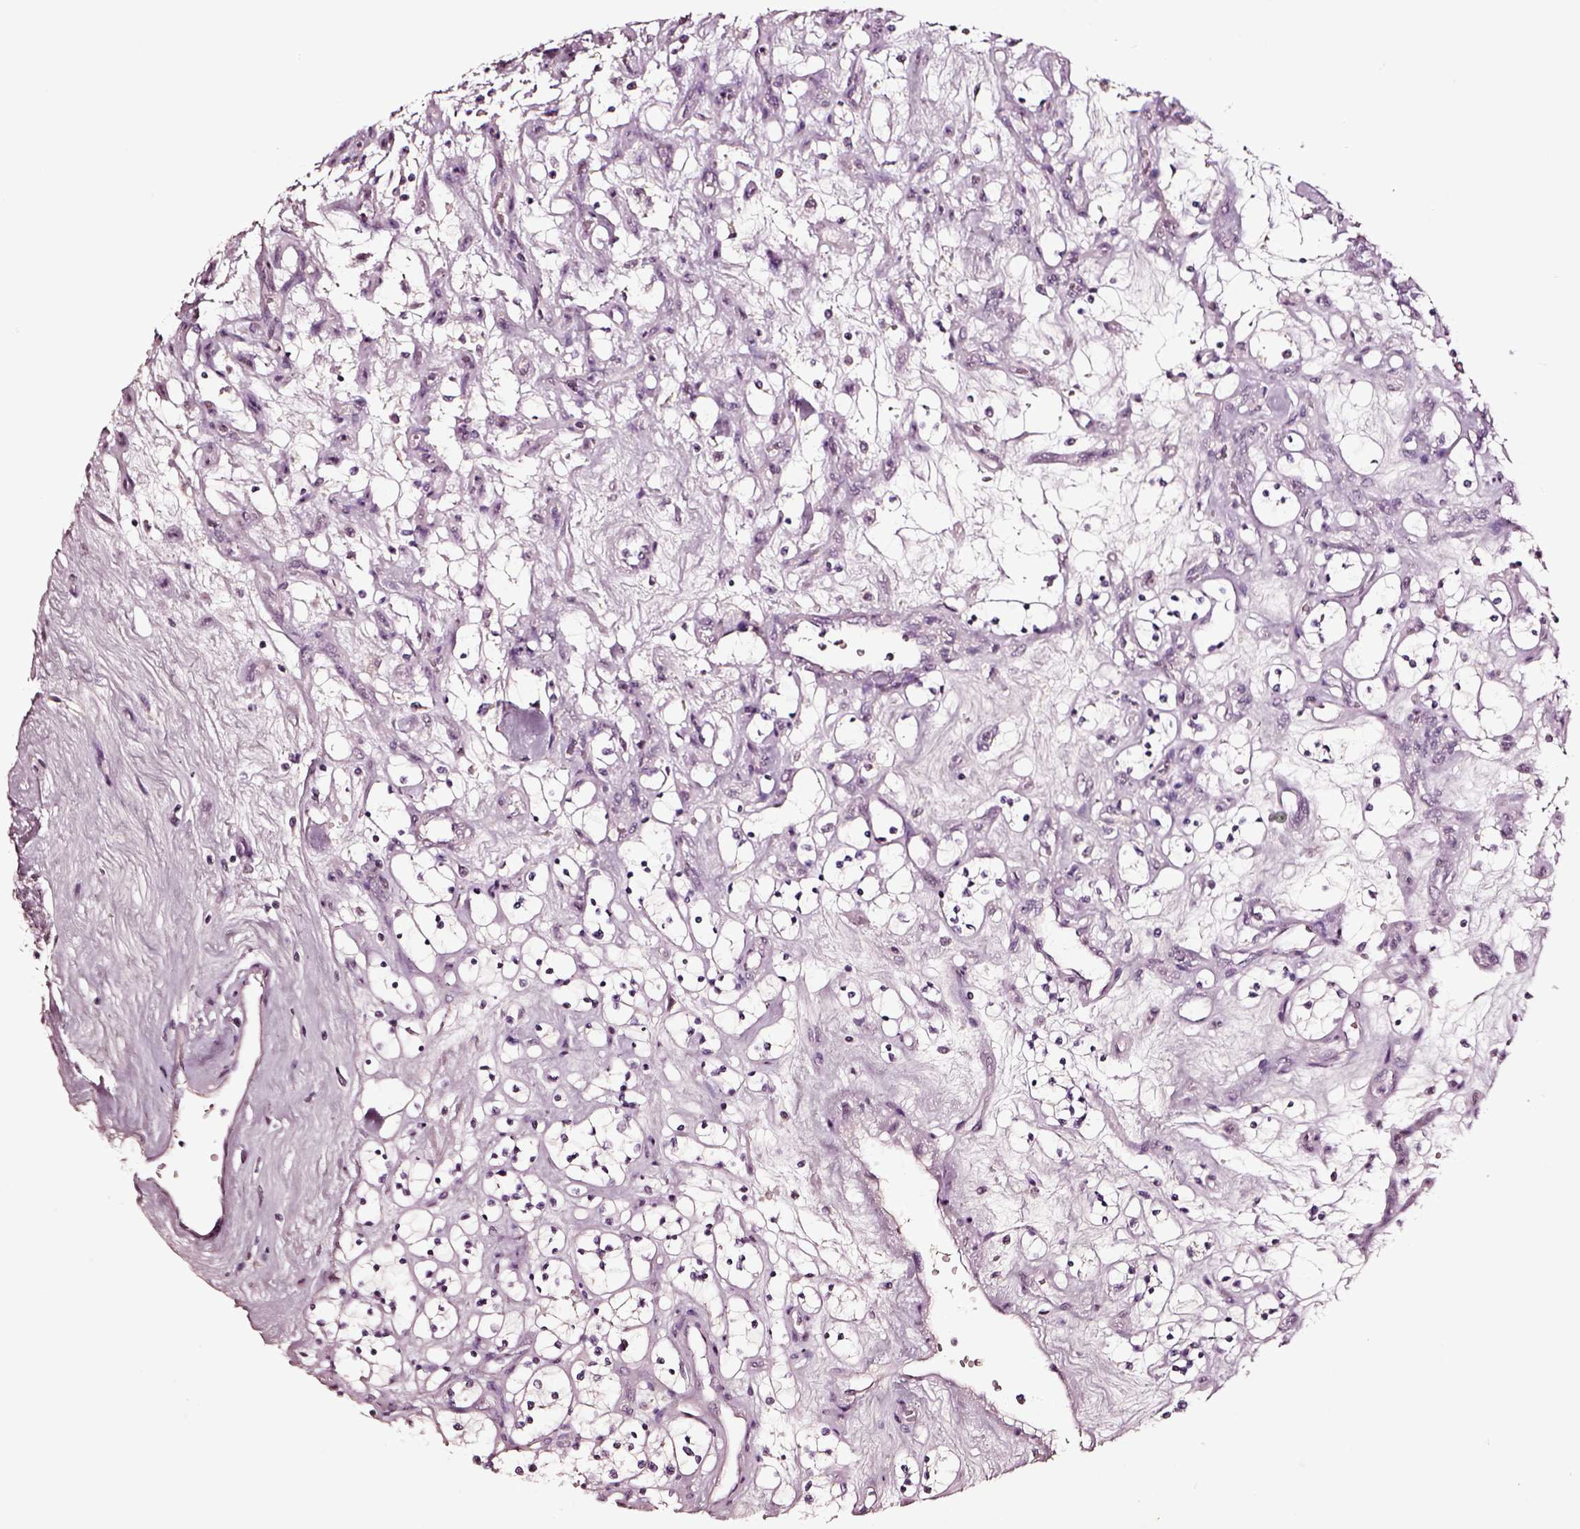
{"staining": {"intensity": "negative", "quantity": "none", "location": "none"}, "tissue": "renal cancer", "cell_type": "Tumor cells", "image_type": "cancer", "snomed": [{"axis": "morphology", "description": "Adenocarcinoma, NOS"}, {"axis": "topography", "description": "Kidney"}], "caption": "Renal cancer stained for a protein using IHC shows no positivity tumor cells.", "gene": "SMIM17", "patient": {"sex": "female", "age": 69}}